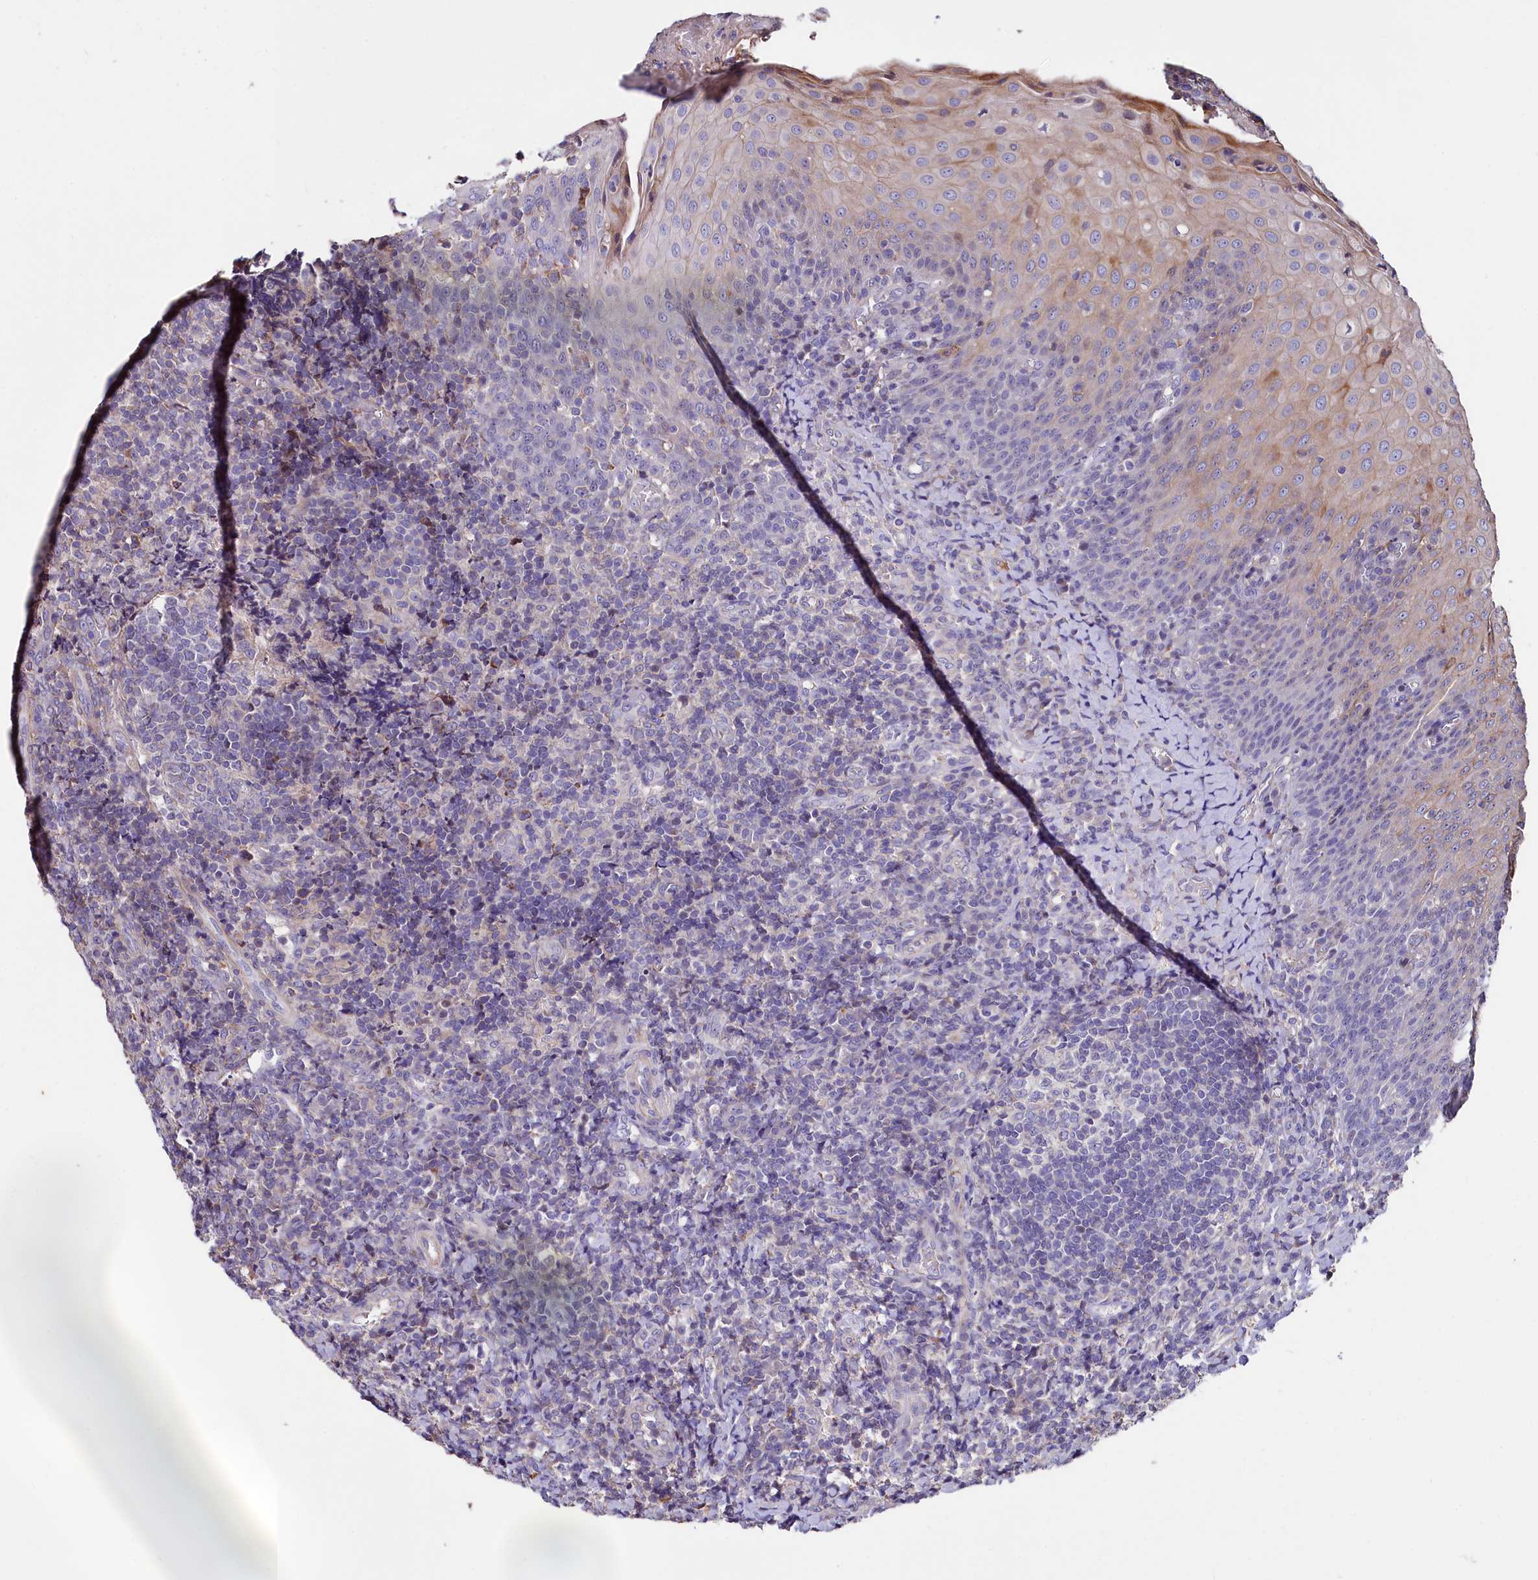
{"staining": {"intensity": "negative", "quantity": "none", "location": "none"}, "tissue": "tonsil", "cell_type": "Germinal center cells", "image_type": "normal", "snomed": [{"axis": "morphology", "description": "Normal tissue, NOS"}, {"axis": "topography", "description": "Tonsil"}], "caption": "Immunohistochemistry photomicrograph of benign tonsil stained for a protein (brown), which shows no staining in germinal center cells.", "gene": "RPUSD3", "patient": {"sex": "female", "age": 19}}